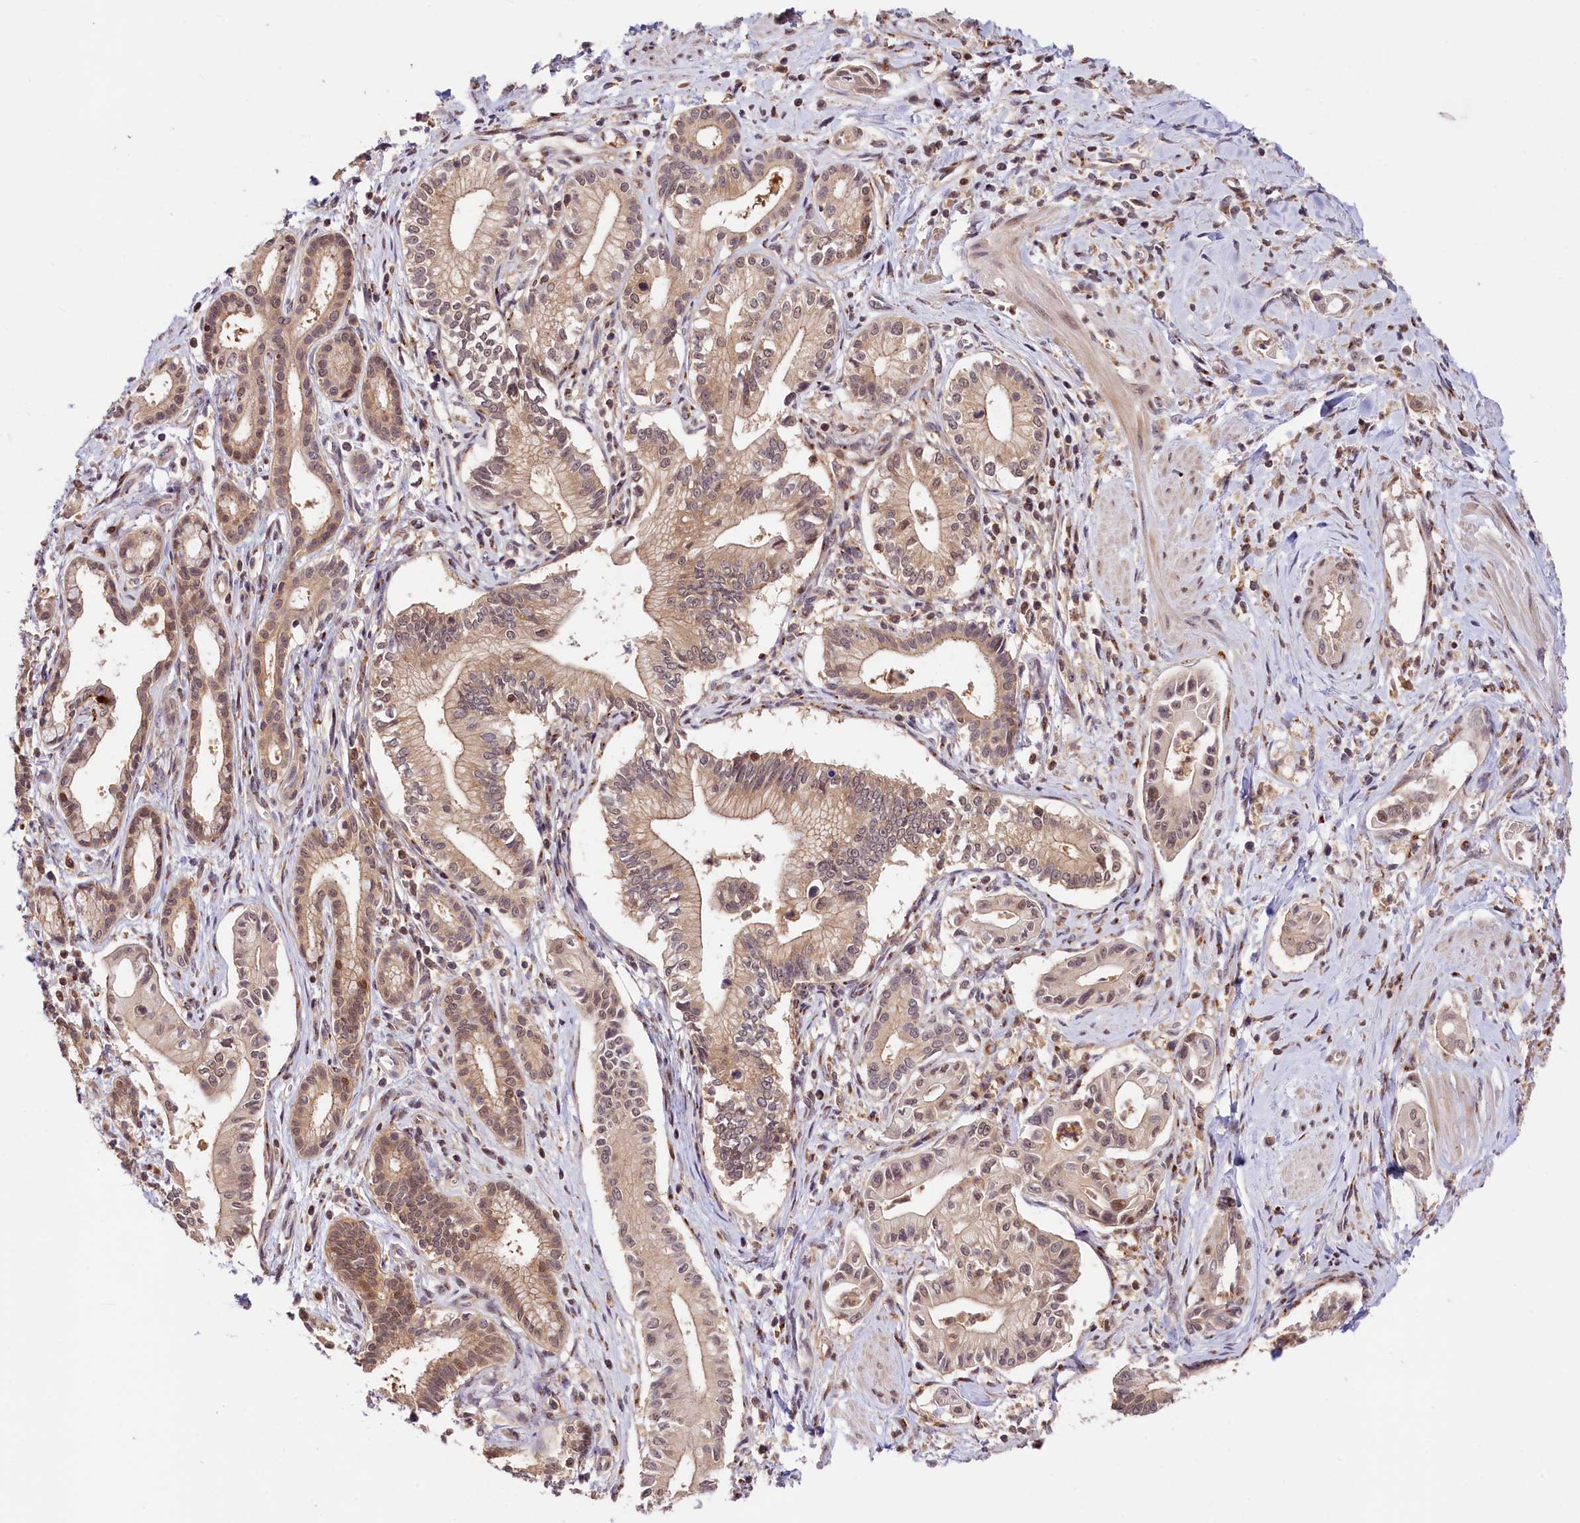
{"staining": {"intensity": "weak", "quantity": "25%-75%", "location": "cytoplasmic/membranous"}, "tissue": "pancreatic cancer", "cell_type": "Tumor cells", "image_type": "cancer", "snomed": [{"axis": "morphology", "description": "Adenocarcinoma, NOS"}, {"axis": "topography", "description": "Pancreas"}], "caption": "This is a micrograph of immunohistochemistry (IHC) staining of pancreatic cancer, which shows weak expression in the cytoplasmic/membranous of tumor cells.", "gene": "CHORDC1", "patient": {"sex": "male", "age": 78}}